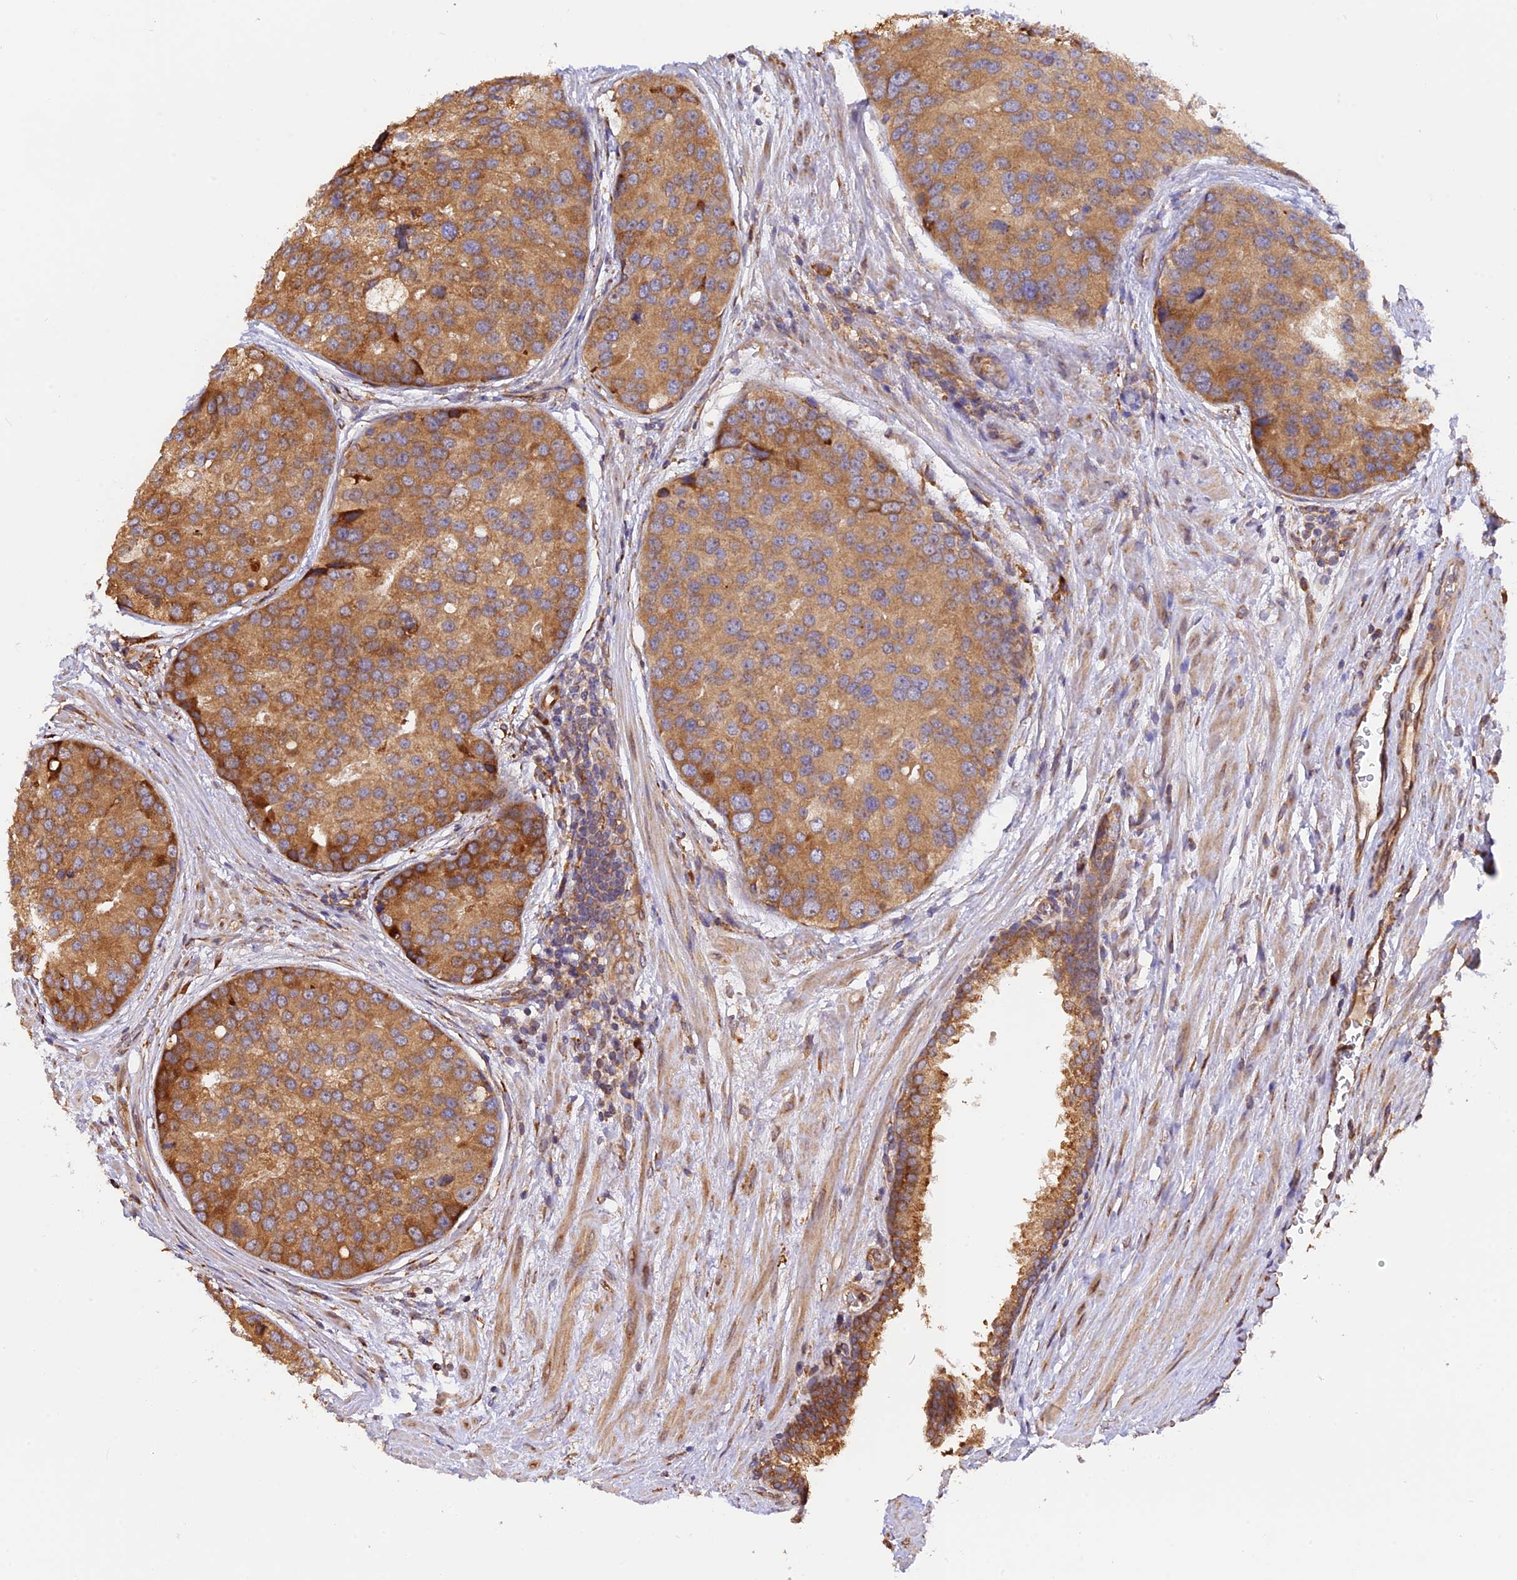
{"staining": {"intensity": "strong", "quantity": ">75%", "location": "cytoplasmic/membranous"}, "tissue": "prostate cancer", "cell_type": "Tumor cells", "image_type": "cancer", "snomed": [{"axis": "morphology", "description": "Adenocarcinoma, High grade"}, {"axis": "topography", "description": "Prostate"}], "caption": "Protein expression analysis of human prostate cancer reveals strong cytoplasmic/membranous staining in approximately >75% of tumor cells.", "gene": "RPL5", "patient": {"sex": "male", "age": 62}}